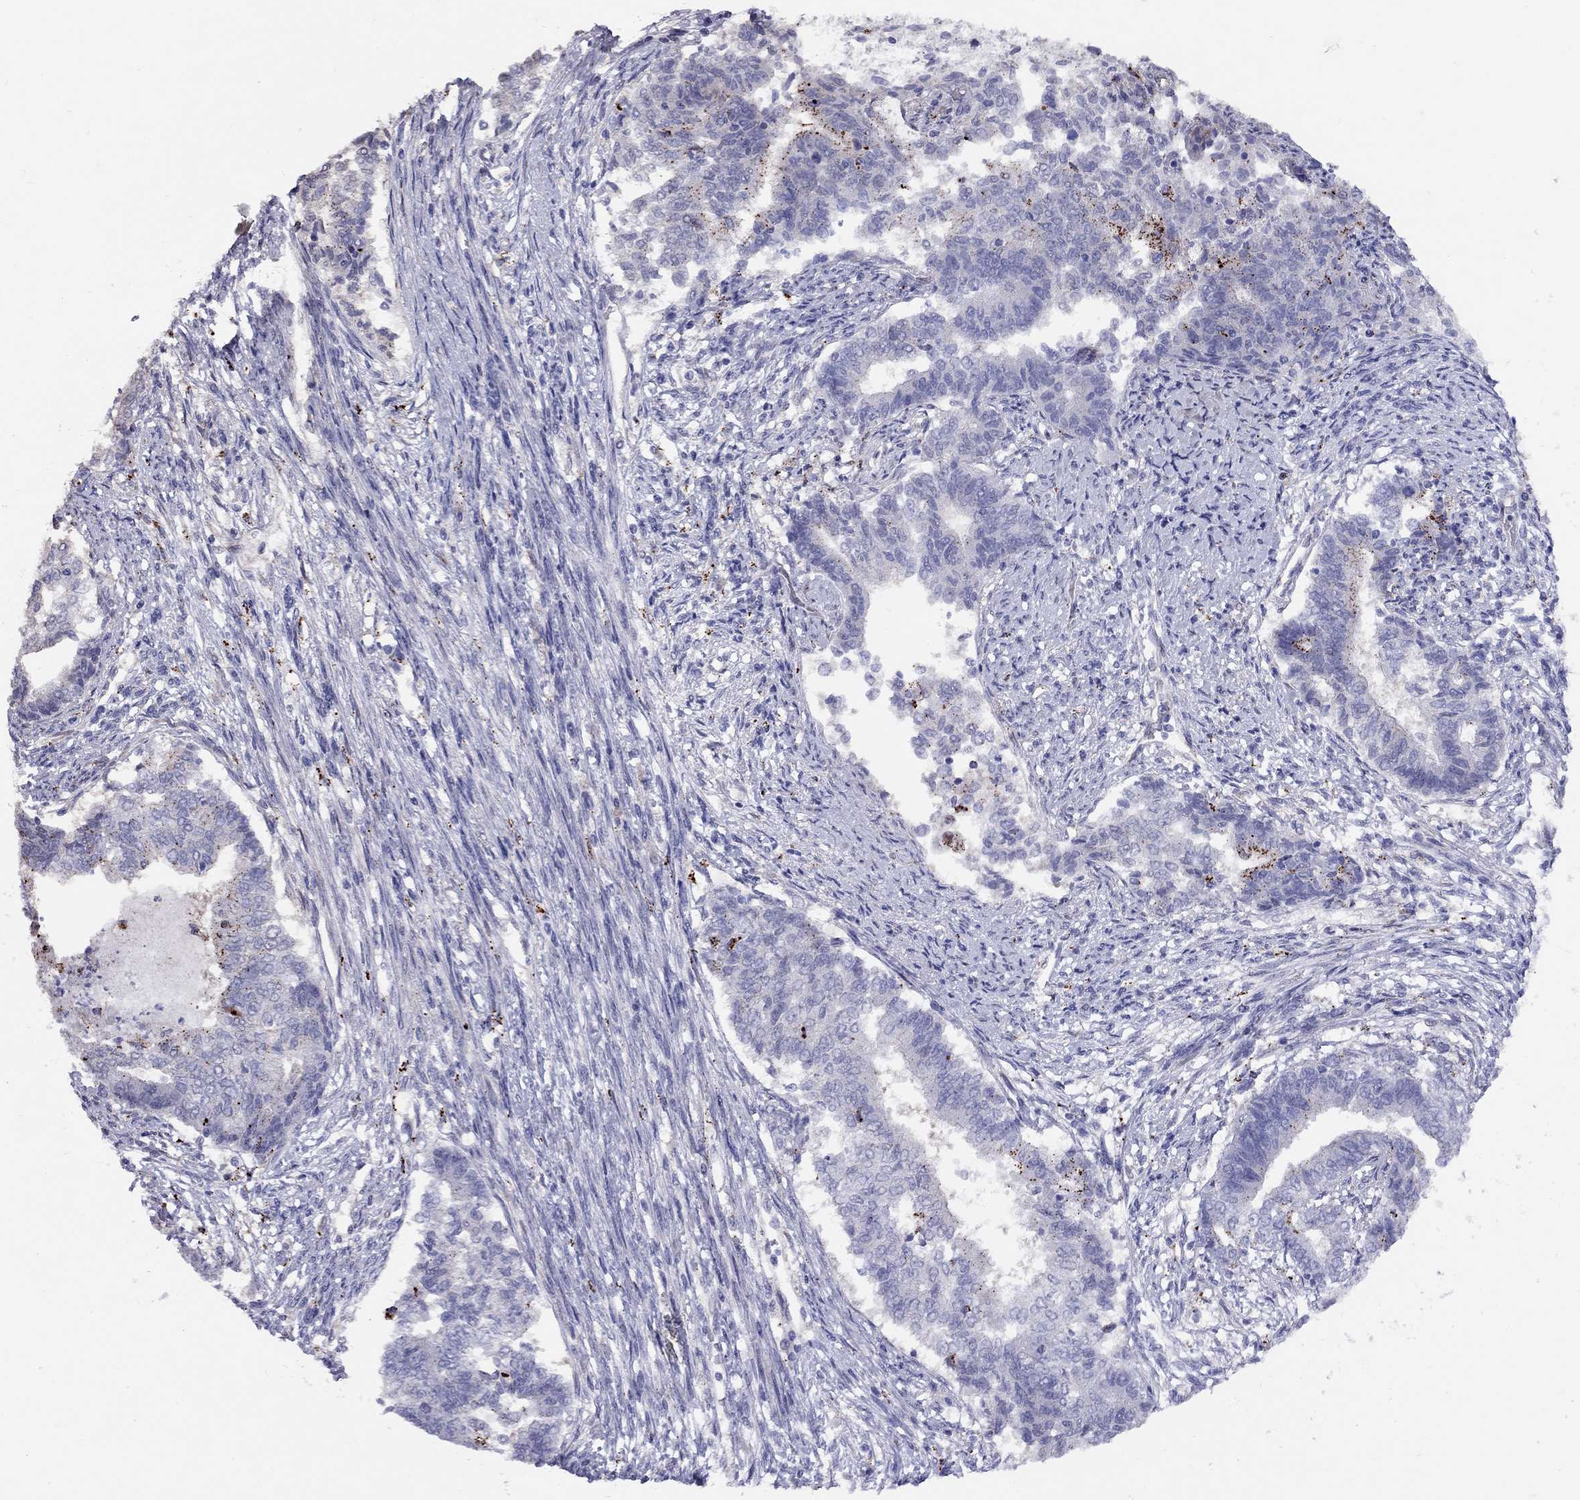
{"staining": {"intensity": "negative", "quantity": "none", "location": "none"}, "tissue": "endometrial cancer", "cell_type": "Tumor cells", "image_type": "cancer", "snomed": [{"axis": "morphology", "description": "Adenocarcinoma, NOS"}, {"axis": "topography", "description": "Endometrium"}], "caption": "This is an immunohistochemistry image of endometrial cancer. There is no positivity in tumor cells.", "gene": "MAGEB4", "patient": {"sex": "female", "age": 65}}